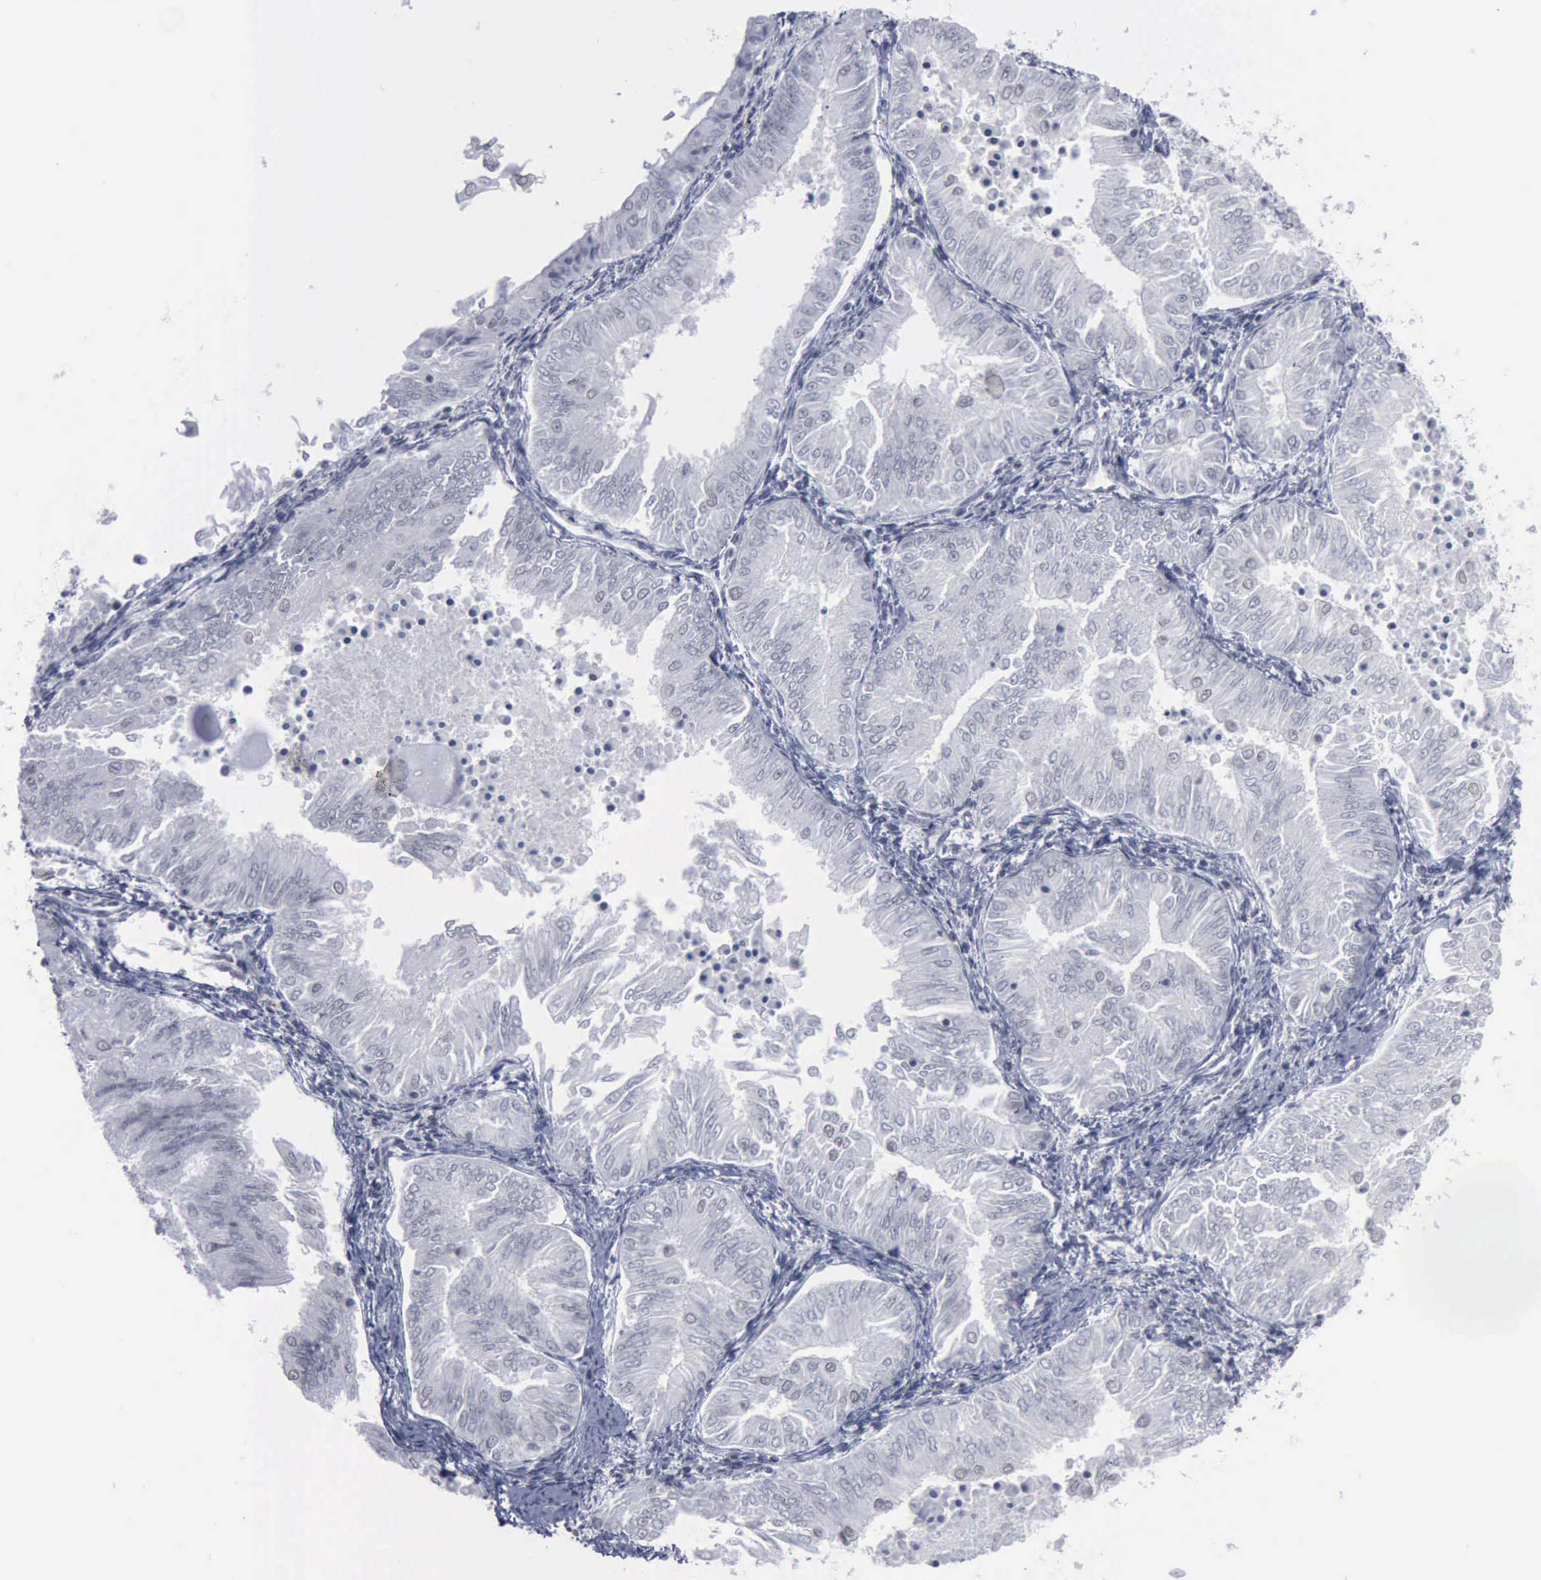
{"staining": {"intensity": "negative", "quantity": "none", "location": "none"}, "tissue": "endometrial cancer", "cell_type": "Tumor cells", "image_type": "cancer", "snomed": [{"axis": "morphology", "description": "Adenocarcinoma, NOS"}, {"axis": "topography", "description": "Endometrium"}], "caption": "This is an IHC photomicrograph of endometrial adenocarcinoma. There is no positivity in tumor cells.", "gene": "XPA", "patient": {"sex": "female", "age": 53}}